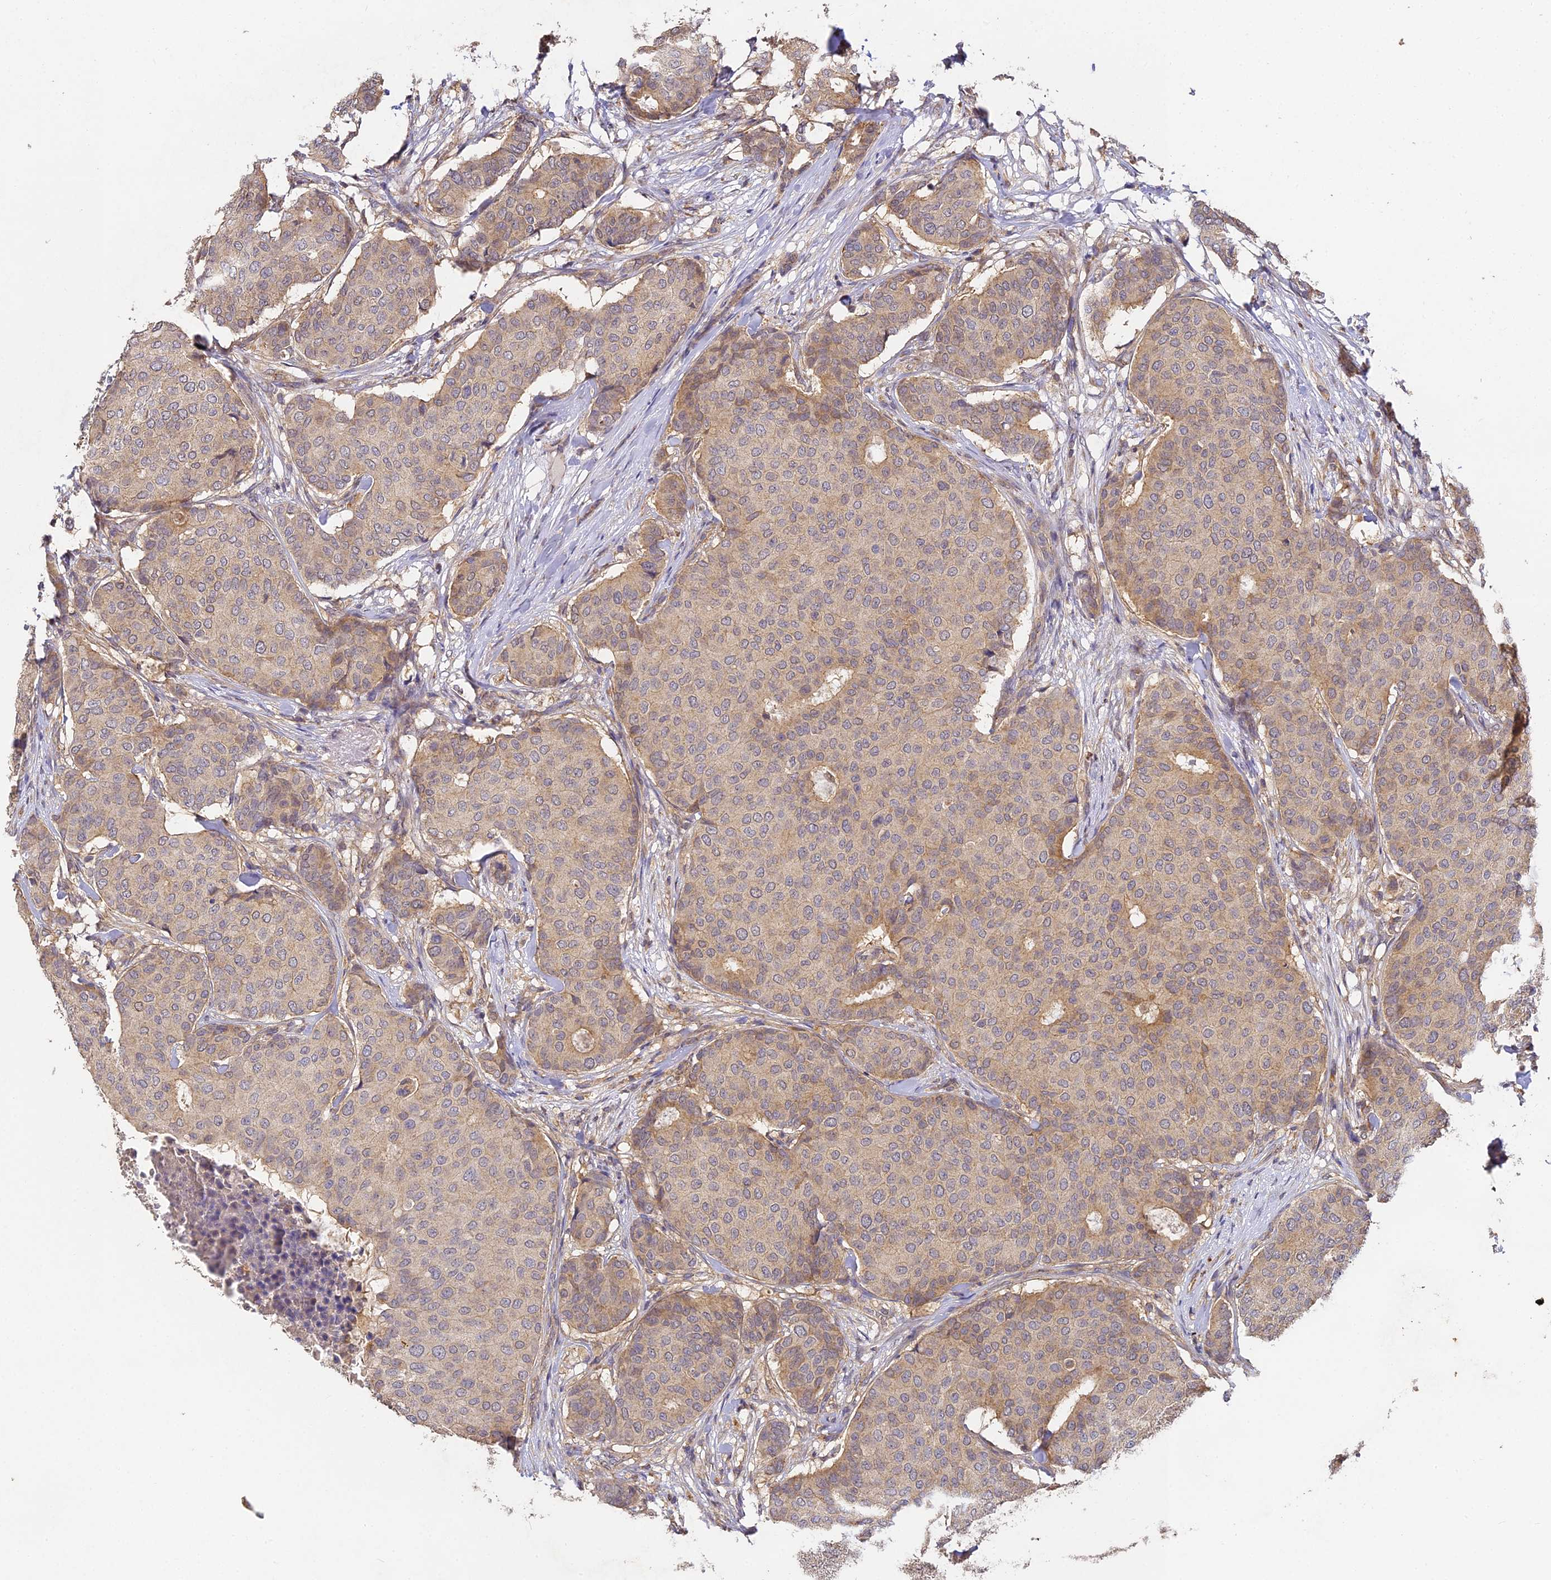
{"staining": {"intensity": "moderate", "quantity": "25%-75%", "location": "cytoplasmic/membranous"}, "tissue": "breast cancer", "cell_type": "Tumor cells", "image_type": "cancer", "snomed": [{"axis": "morphology", "description": "Duct carcinoma"}, {"axis": "topography", "description": "Breast"}], "caption": "The immunohistochemical stain shows moderate cytoplasmic/membranous expression in tumor cells of breast invasive ductal carcinoma tissue.", "gene": "YAE1", "patient": {"sex": "female", "age": 75}}